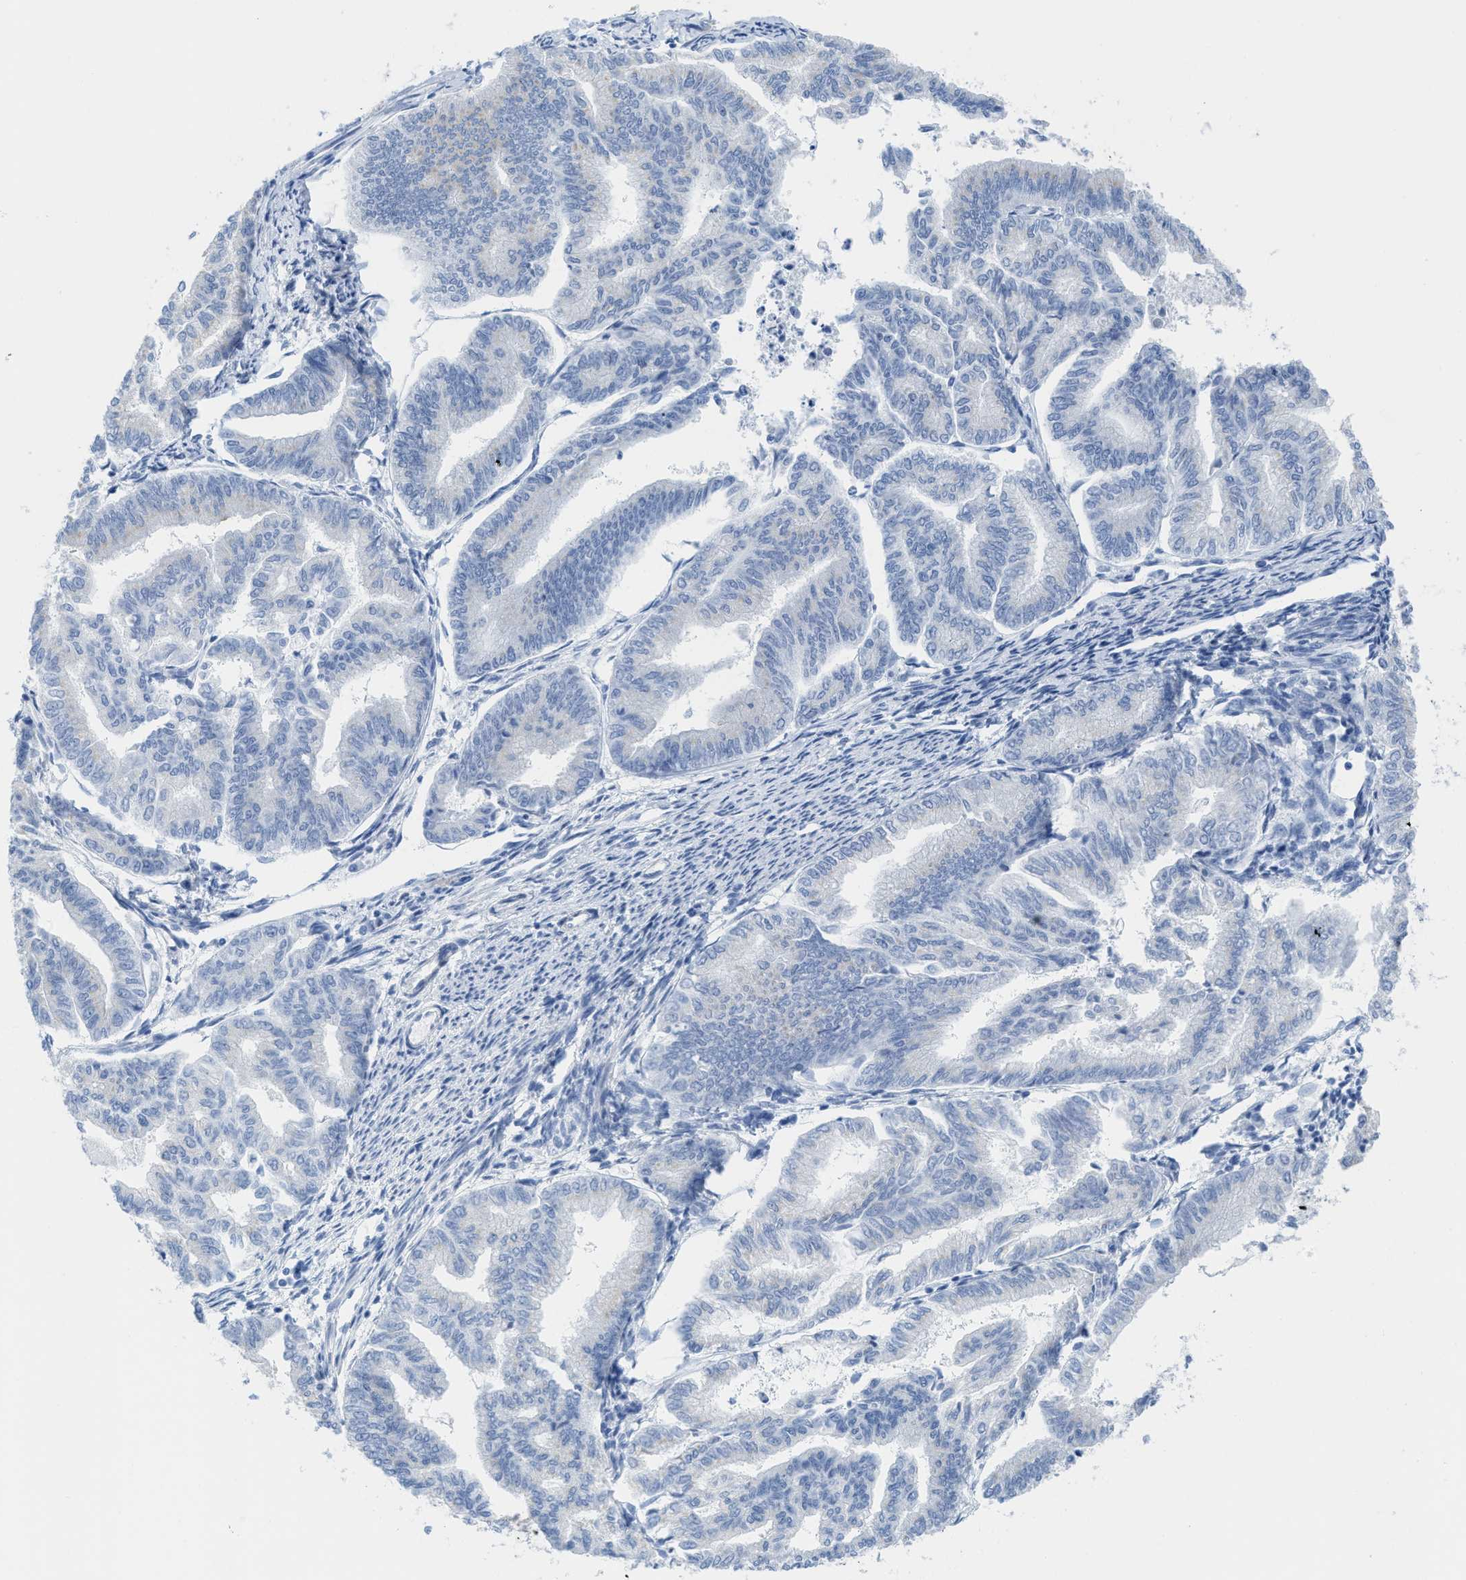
{"staining": {"intensity": "negative", "quantity": "none", "location": "none"}, "tissue": "endometrial cancer", "cell_type": "Tumor cells", "image_type": "cancer", "snomed": [{"axis": "morphology", "description": "Adenocarcinoma, NOS"}, {"axis": "topography", "description": "Endometrium"}], "caption": "Immunohistochemical staining of adenocarcinoma (endometrial) demonstrates no significant positivity in tumor cells.", "gene": "TUB", "patient": {"sex": "female", "age": 79}}